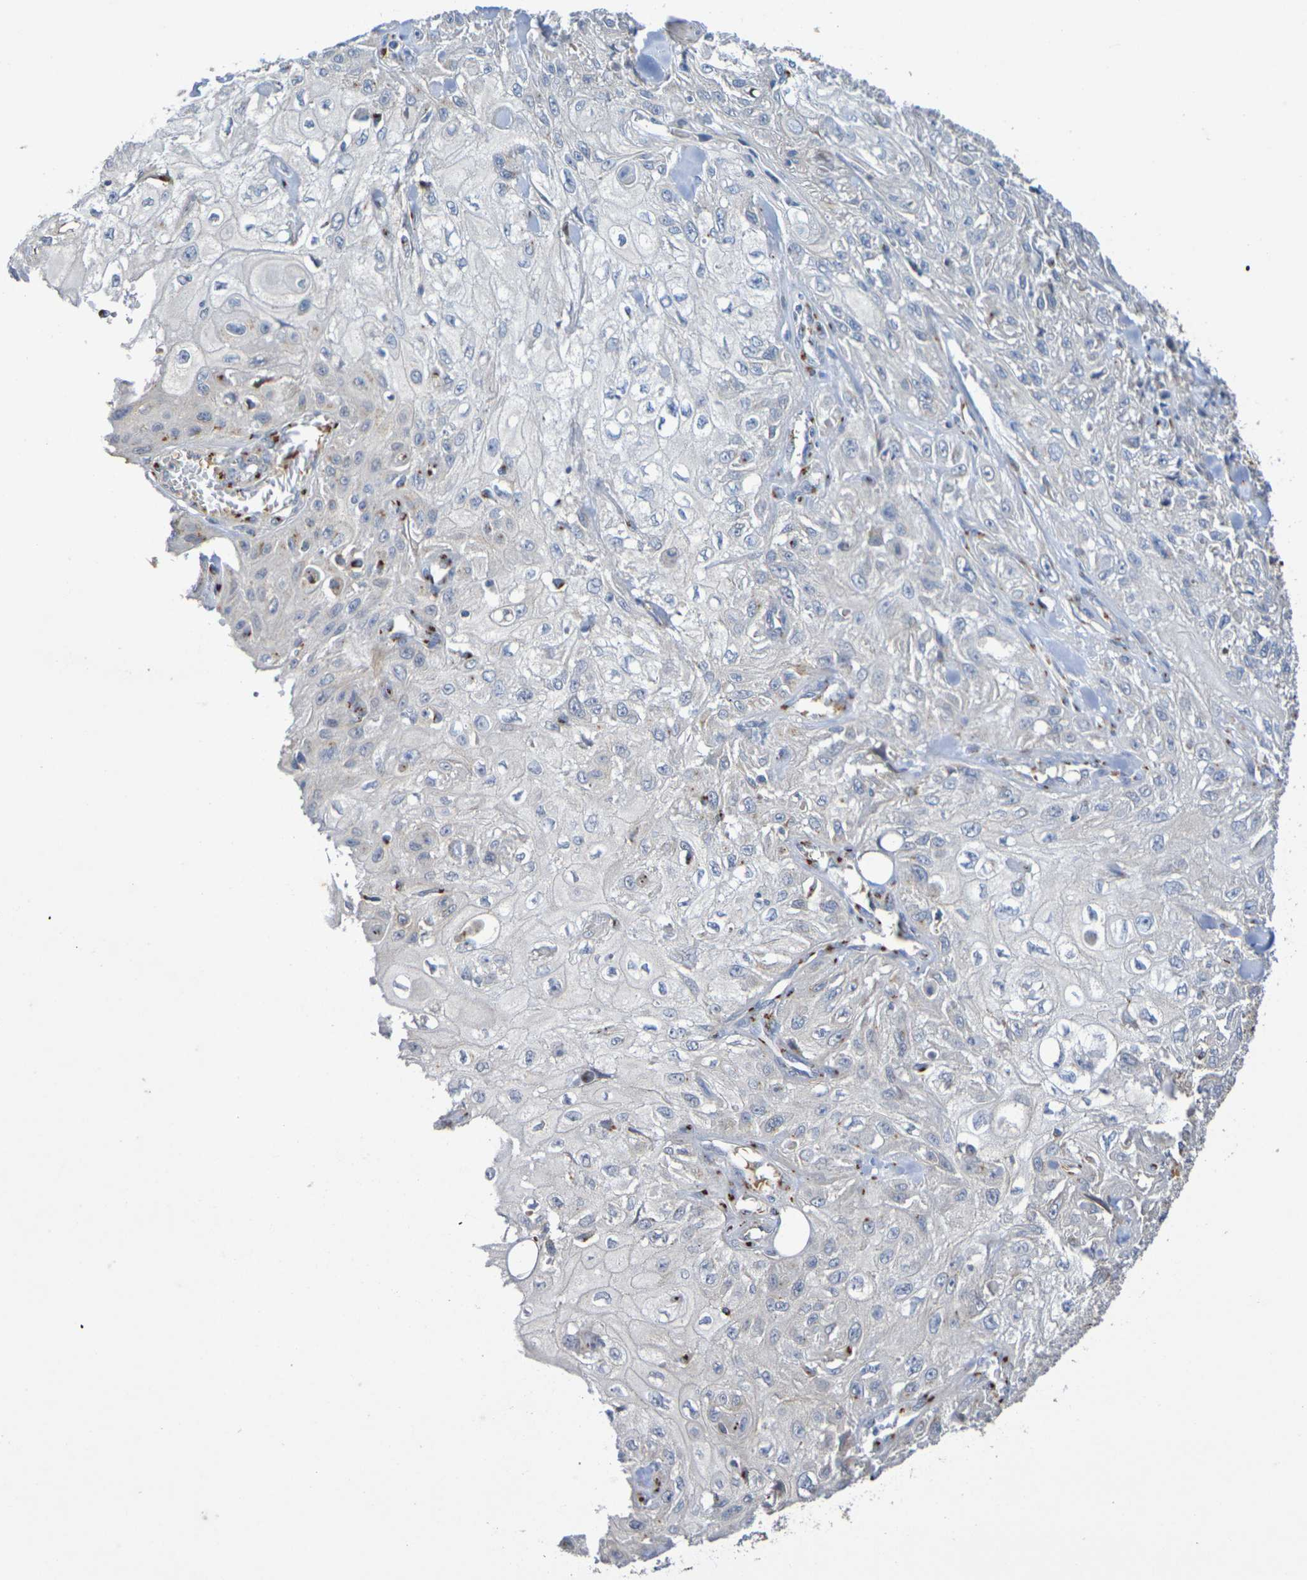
{"staining": {"intensity": "negative", "quantity": "none", "location": "none"}, "tissue": "skin cancer", "cell_type": "Tumor cells", "image_type": "cancer", "snomed": [{"axis": "morphology", "description": "Squamous cell carcinoma, NOS"}, {"axis": "morphology", "description": "Squamous cell carcinoma, metastatic, NOS"}, {"axis": "topography", "description": "Skin"}, {"axis": "topography", "description": "Lymph node"}], "caption": "Photomicrograph shows no protein expression in tumor cells of skin metastatic squamous cell carcinoma tissue. (Brightfield microscopy of DAB (3,3'-diaminobenzidine) IHC at high magnification).", "gene": "DCP2", "patient": {"sex": "male", "age": 75}}